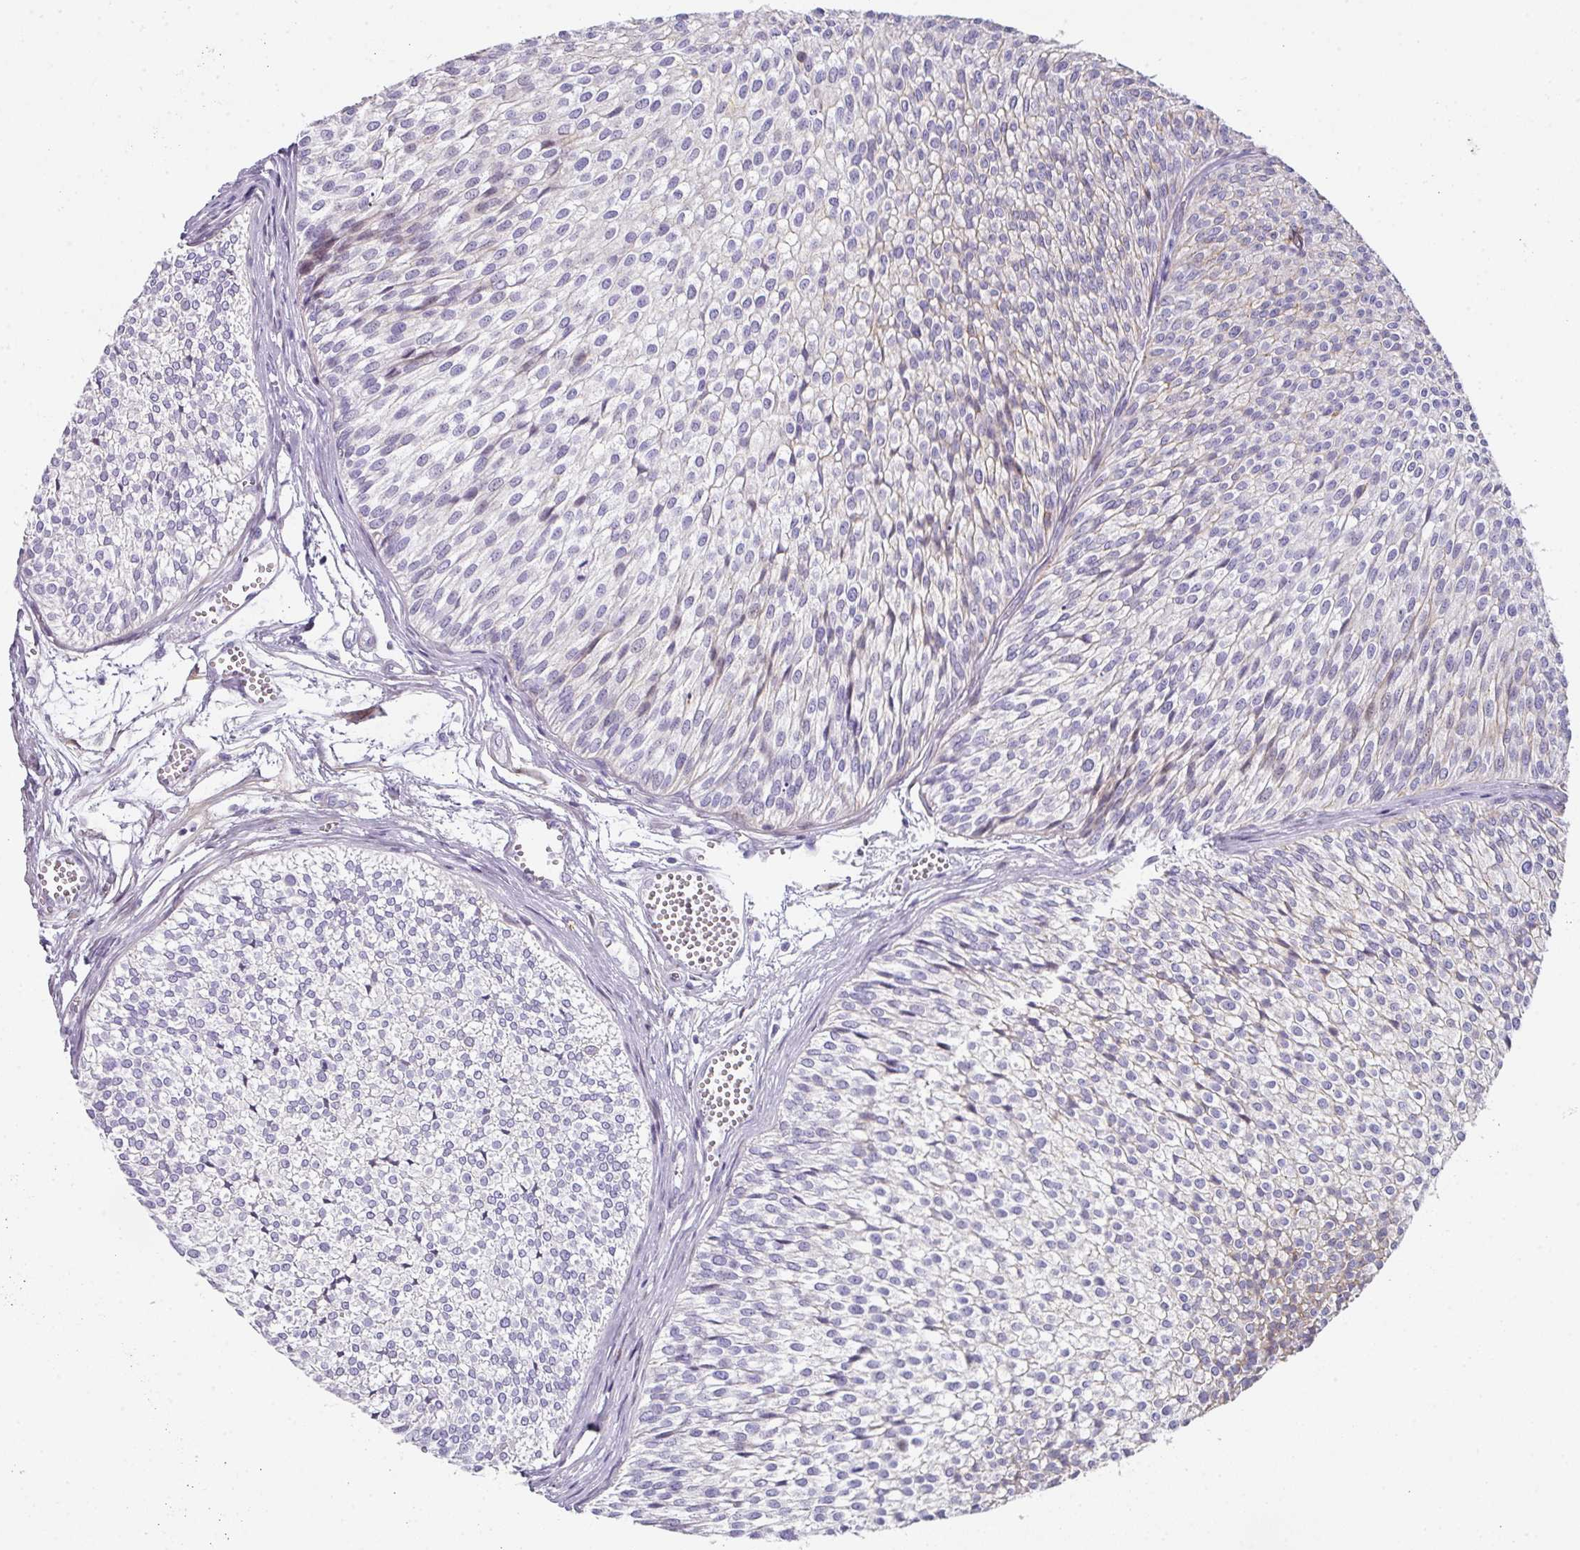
{"staining": {"intensity": "moderate", "quantity": "<25%", "location": "cytoplasmic/membranous"}, "tissue": "urothelial cancer", "cell_type": "Tumor cells", "image_type": "cancer", "snomed": [{"axis": "morphology", "description": "Urothelial carcinoma, Low grade"}, {"axis": "topography", "description": "Urinary bladder"}], "caption": "Human urothelial cancer stained with a brown dye demonstrates moderate cytoplasmic/membranous positive staining in approximately <25% of tumor cells.", "gene": "ANKRD29", "patient": {"sex": "male", "age": 91}}